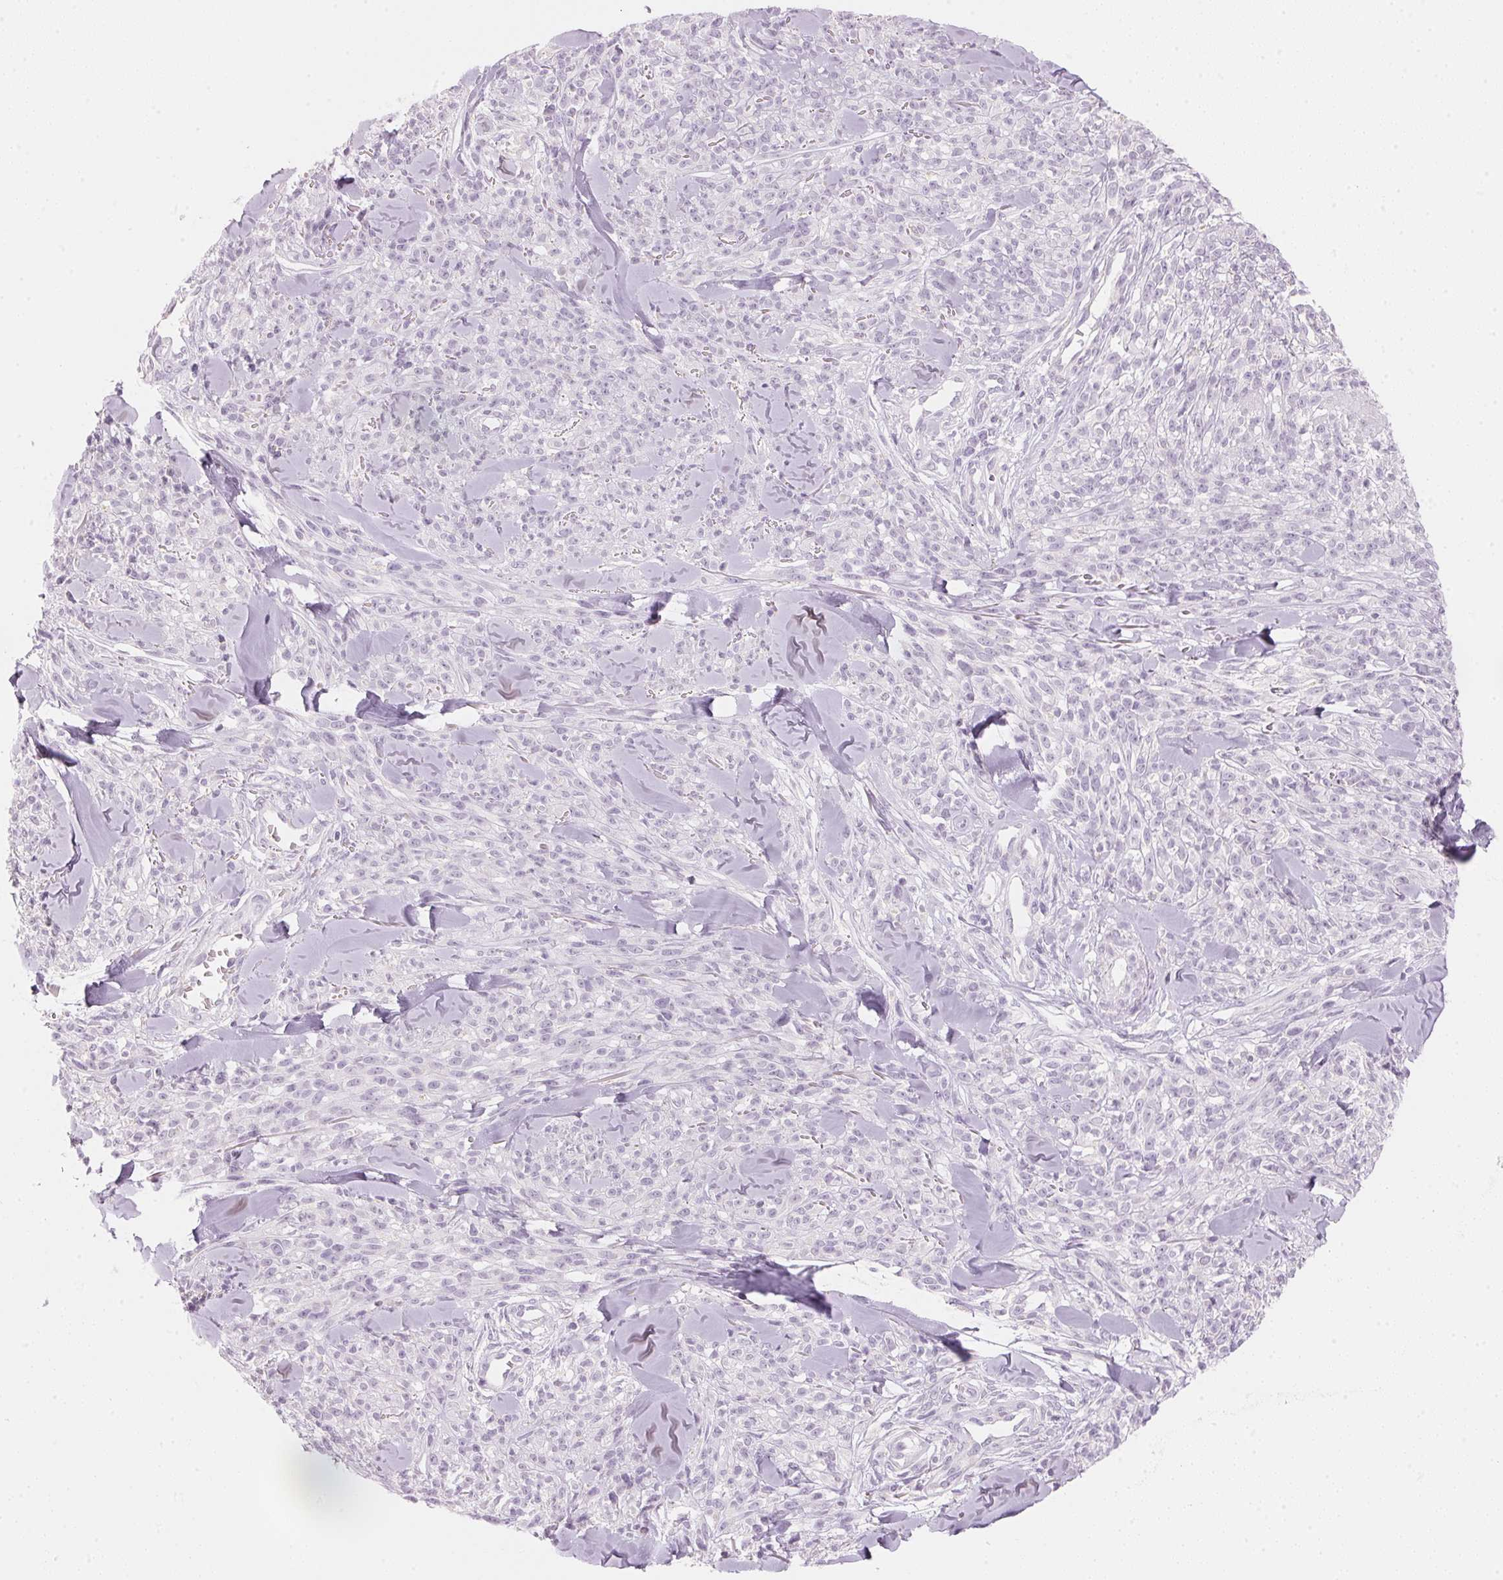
{"staining": {"intensity": "negative", "quantity": "none", "location": "none"}, "tissue": "melanoma", "cell_type": "Tumor cells", "image_type": "cancer", "snomed": [{"axis": "morphology", "description": "Malignant melanoma, NOS"}, {"axis": "topography", "description": "Skin"}, {"axis": "topography", "description": "Skin of trunk"}], "caption": "An immunohistochemistry (IHC) micrograph of melanoma is shown. There is no staining in tumor cells of melanoma. (Stains: DAB (3,3'-diaminobenzidine) IHC with hematoxylin counter stain, Microscopy: brightfield microscopy at high magnification).", "gene": "HOXB13", "patient": {"sex": "male", "age": 74}}